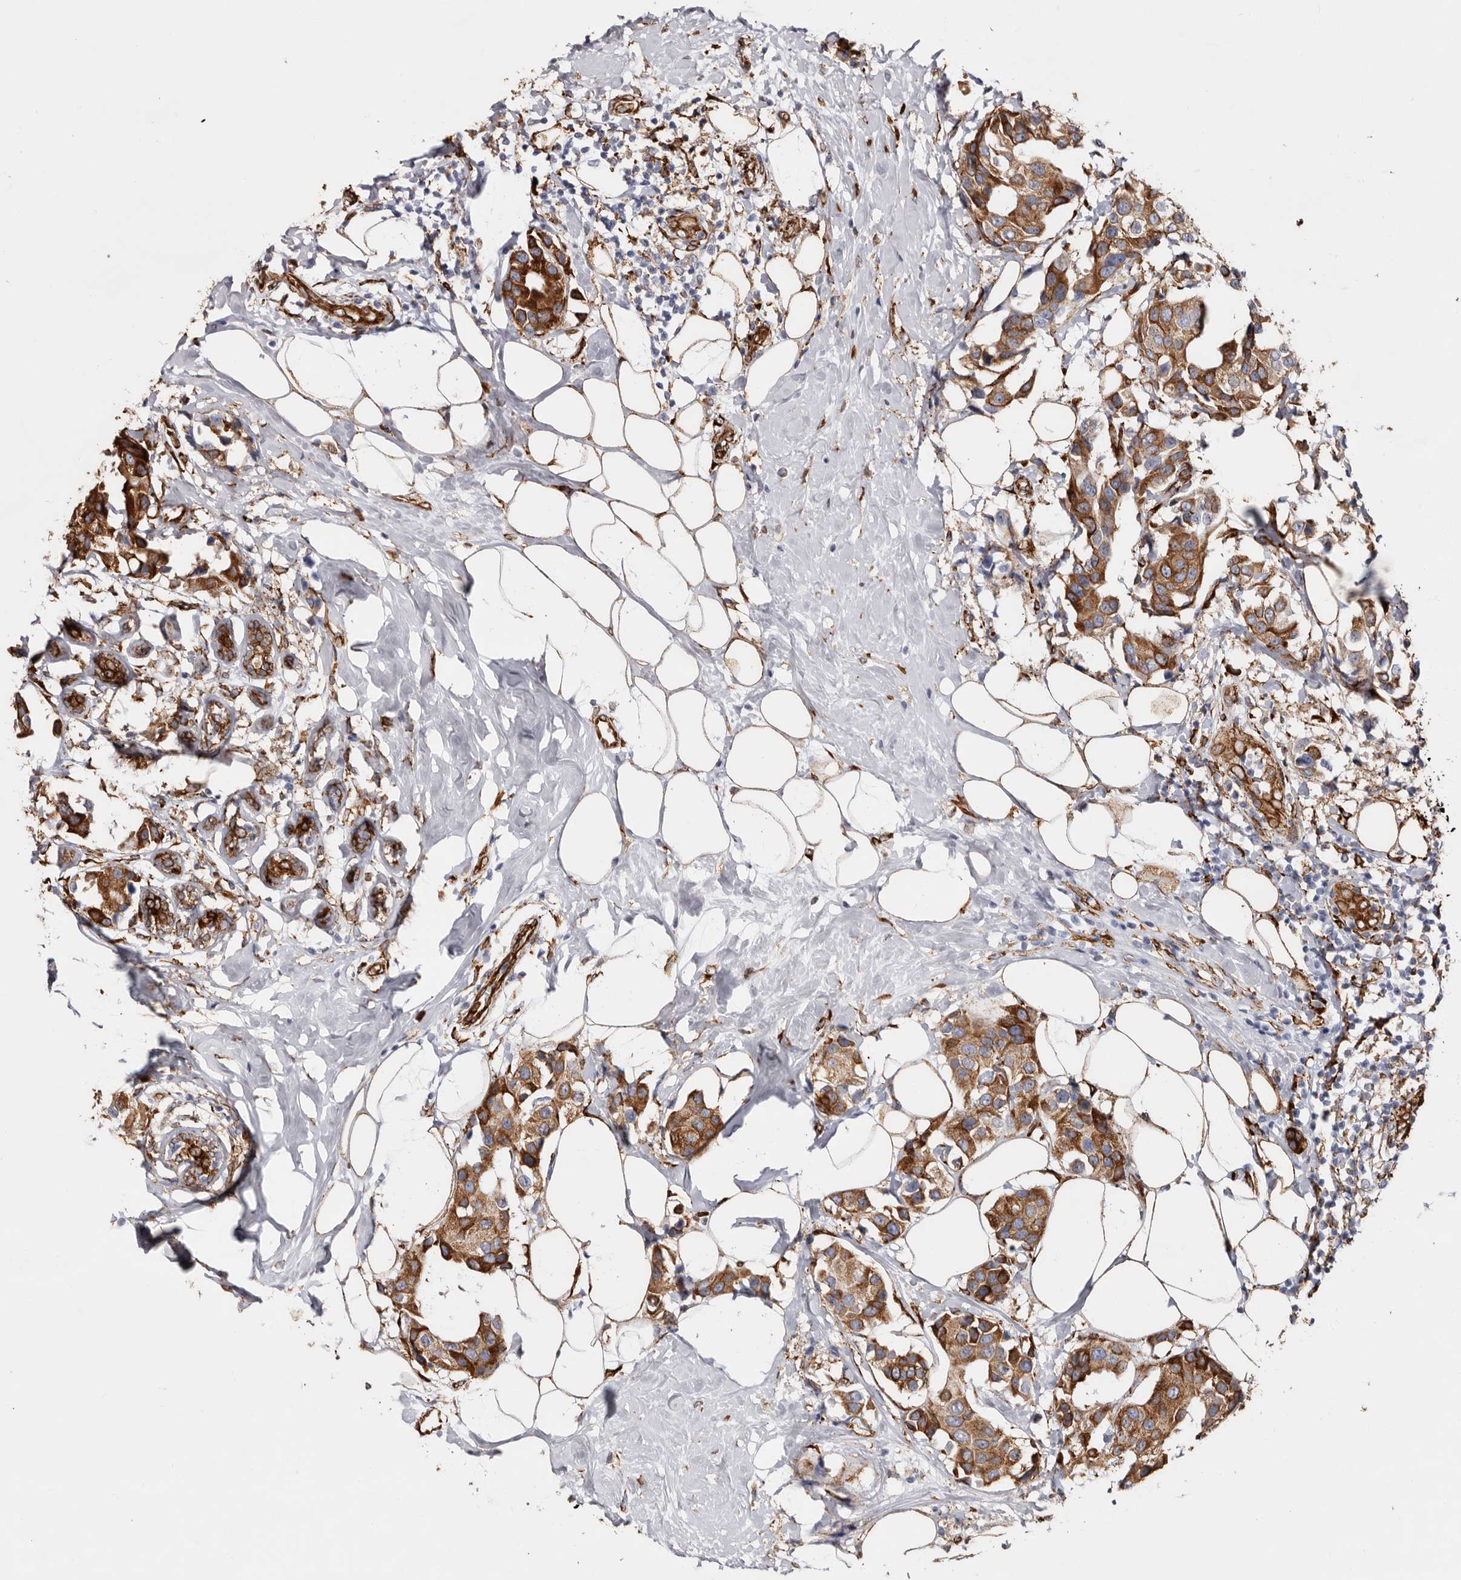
{"staining": {"intensity": "strong", "quantity": ">75%", "location": "cytoplasmic/membranous"}, "tissue": "breast cancer", "cell_type": "Tumor cells", "image_type": "cancer", "snomed": [{"axis": "morphology", "description": "Normal tissue, NOS"}, {"axis": "morphology", "description": "Duct carcinoma"}, {"axis": "topography", "description": "Breast"}], "caption": "Infiltrating ductal carcinoma (breast) stained with a protein marker shows strong staining in tumor cells.", "gene": "SEMA3E", "patient": {"sex": "female", "age": 39}}